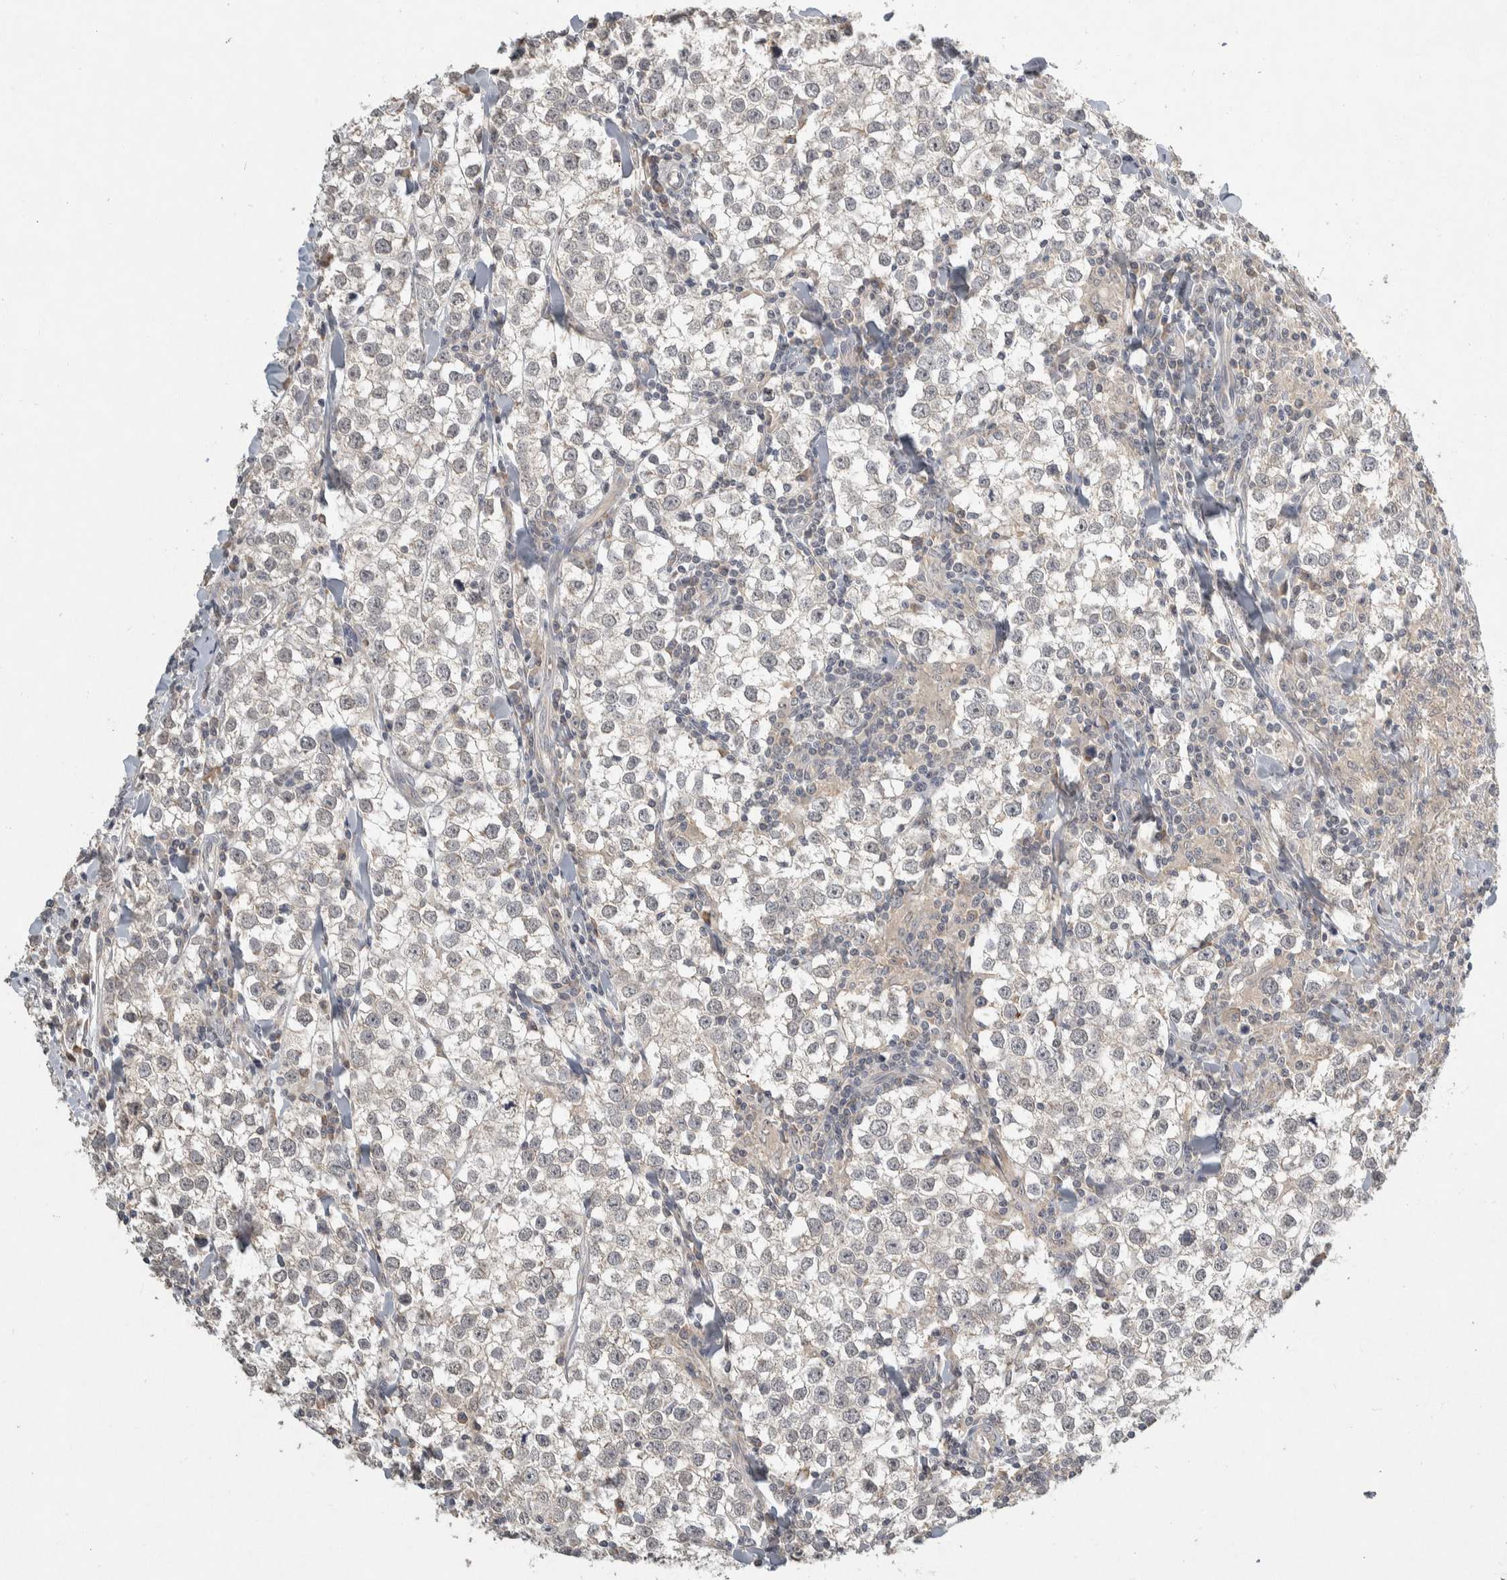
{"staining": {"intensity": "negative", "quantity": "none", "location": "none"}, "tissue": "testis cancer", "cell_type": "Tumor cells", "image_type": "cancer", "snomed": [{"axis": "morphology", "description": "Seminoma, NOS"}, {"axis": "morphology", "description": "Carcinoma, Embryonal, NOS"}, {"axis": "topography", "description": "Testis"}], "caption": "Immunohistochemistry (IHC) histopathology image of human testis cancer stained for a protein (brown), which reveals no expression in tumor cells.", "gene": "EIF3H", "patient": {"sex": "male", "age": 36}}